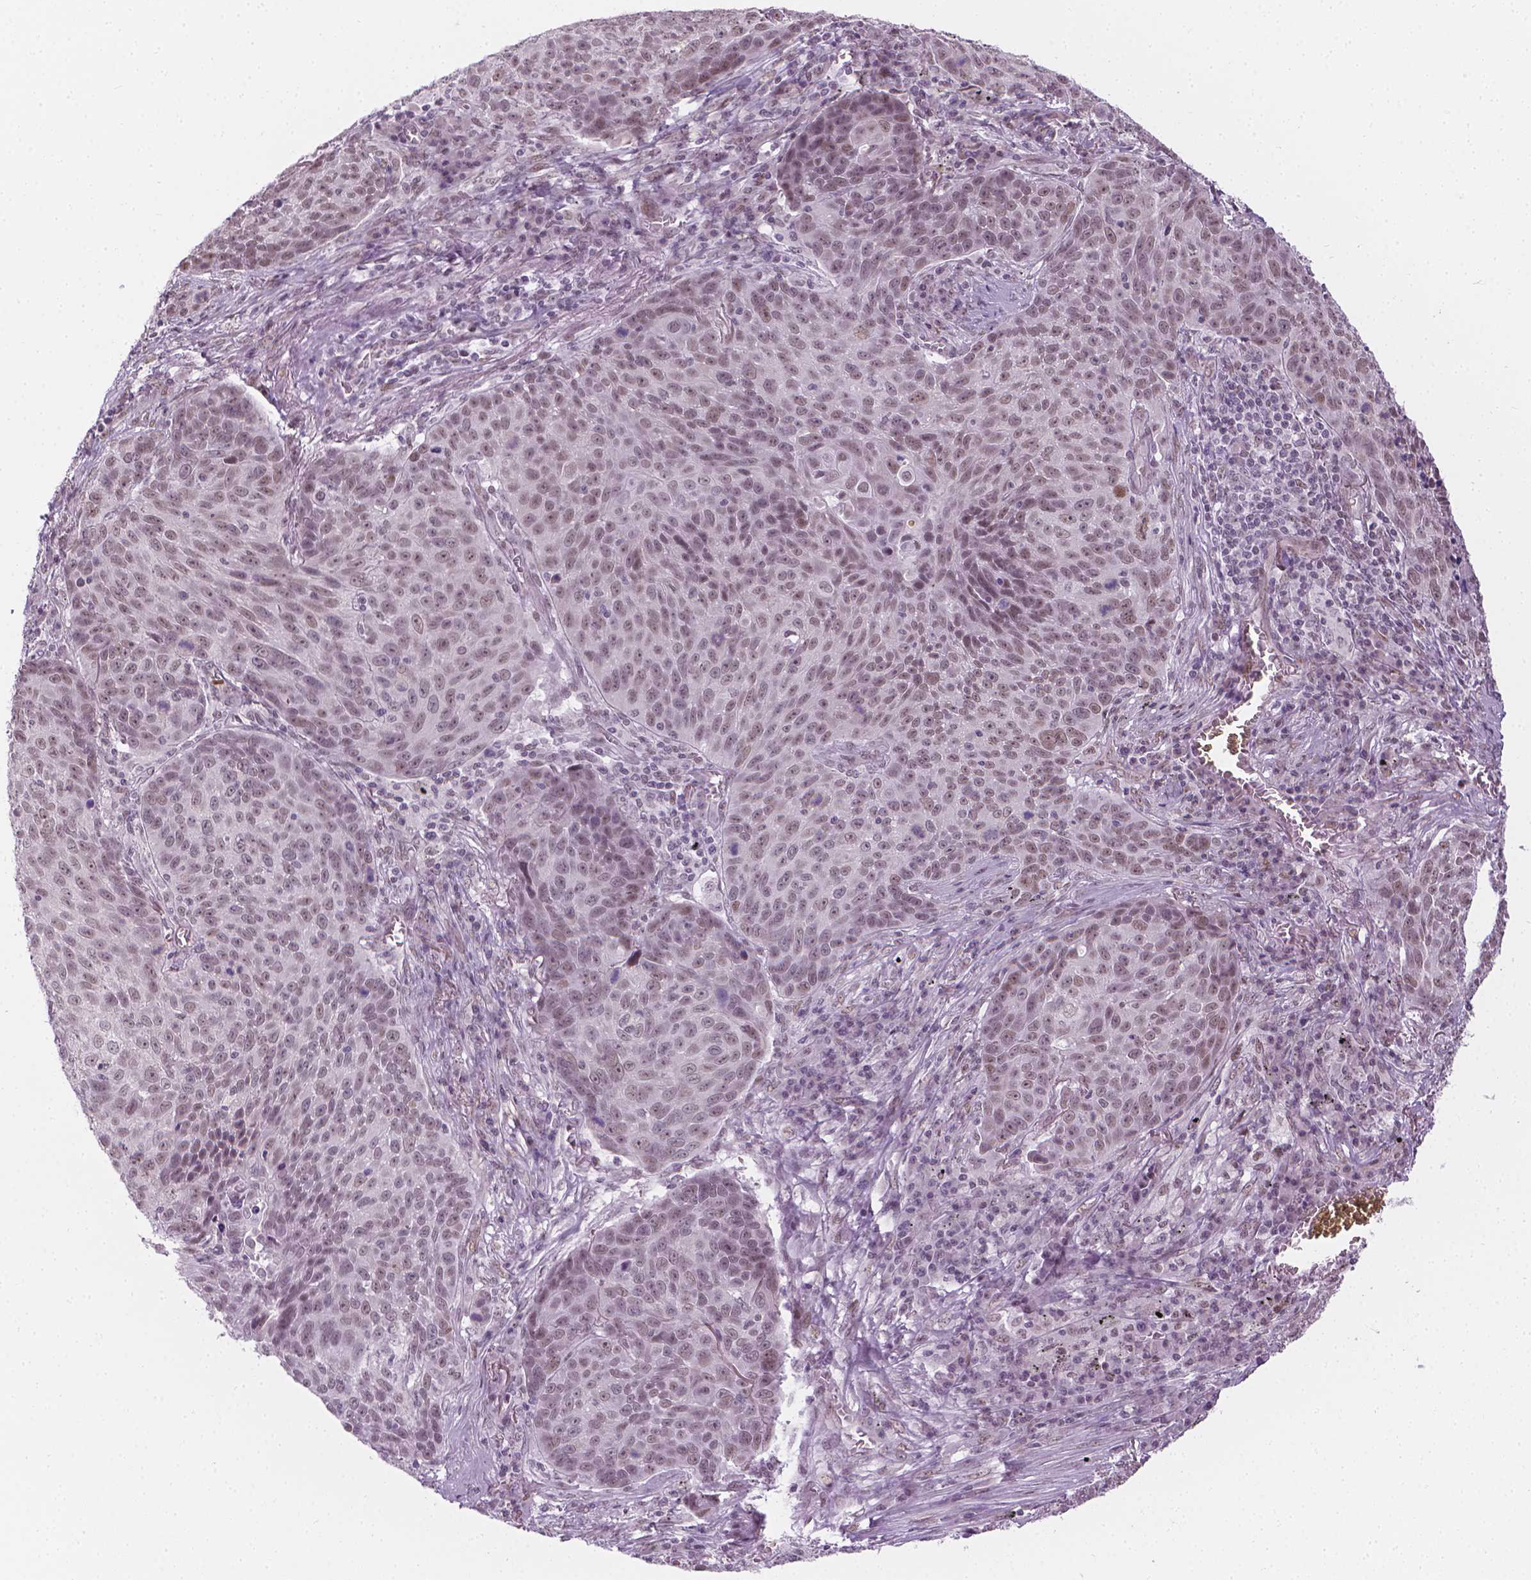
{"staining": {"intensity": "weak", "quantity": "25%-75%", "location": "nuclear"}, "tissue": "lung cancer", "cell_type": "Tumor cells", "image_type": "cancer", "snomed": [{"axis": "morphology", "description": "Squamous cell carcinoma, NOS"}, {"axis": "topography", "description": "Lung"}], "caption": "Lung cancer (squamous cell carcinoma) stained for a protein (brown) exhibits weak nuclear positive expression in about 25%-75% of tumor cells.", "gene": "CDKN1C", "patient": {"sex": "male", "age": 78}}